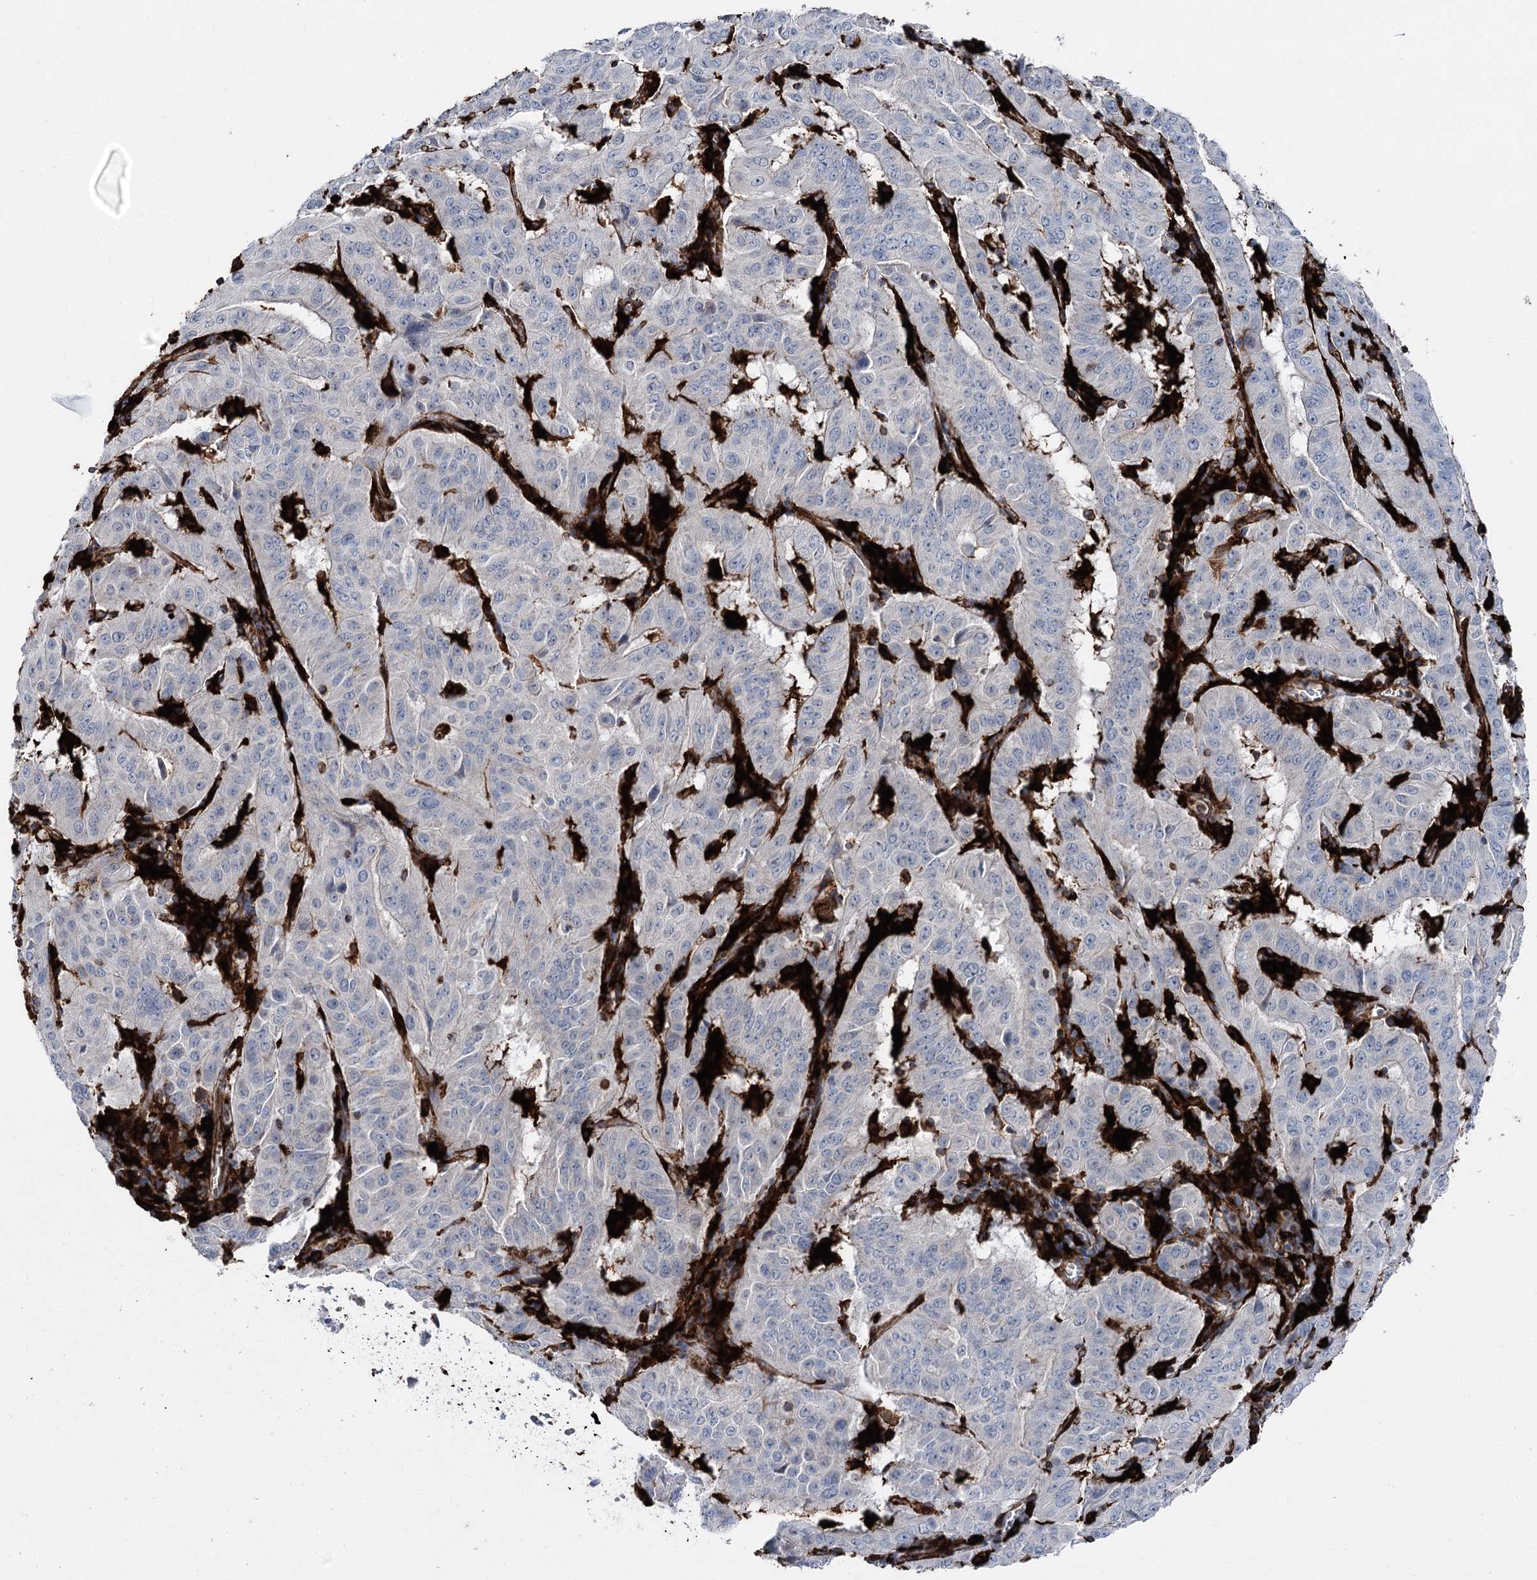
{"staining": {"intensity": "negative", "quantity": "none", "location": "none"}, "tissue": "pancreatic cancer", "cell_type": "Tumor cells", "image_type": "cancer", "snomed": [{"axis": "morphology", "description": "Adenocarcinoma, NOS"}, {"axis": "topography", "description": "Pancreas"}], "caption": "The IHC photomicrograph has no significant positivity in tumor cells of pancreatic cancer tissue. (Stains: DAB IHC with hematoxylin counter stain, Microscopy: brightfield microscopy at high magnification).", "gene": "CLEC4M", "patient": {"sex": "male", "age": 63}}